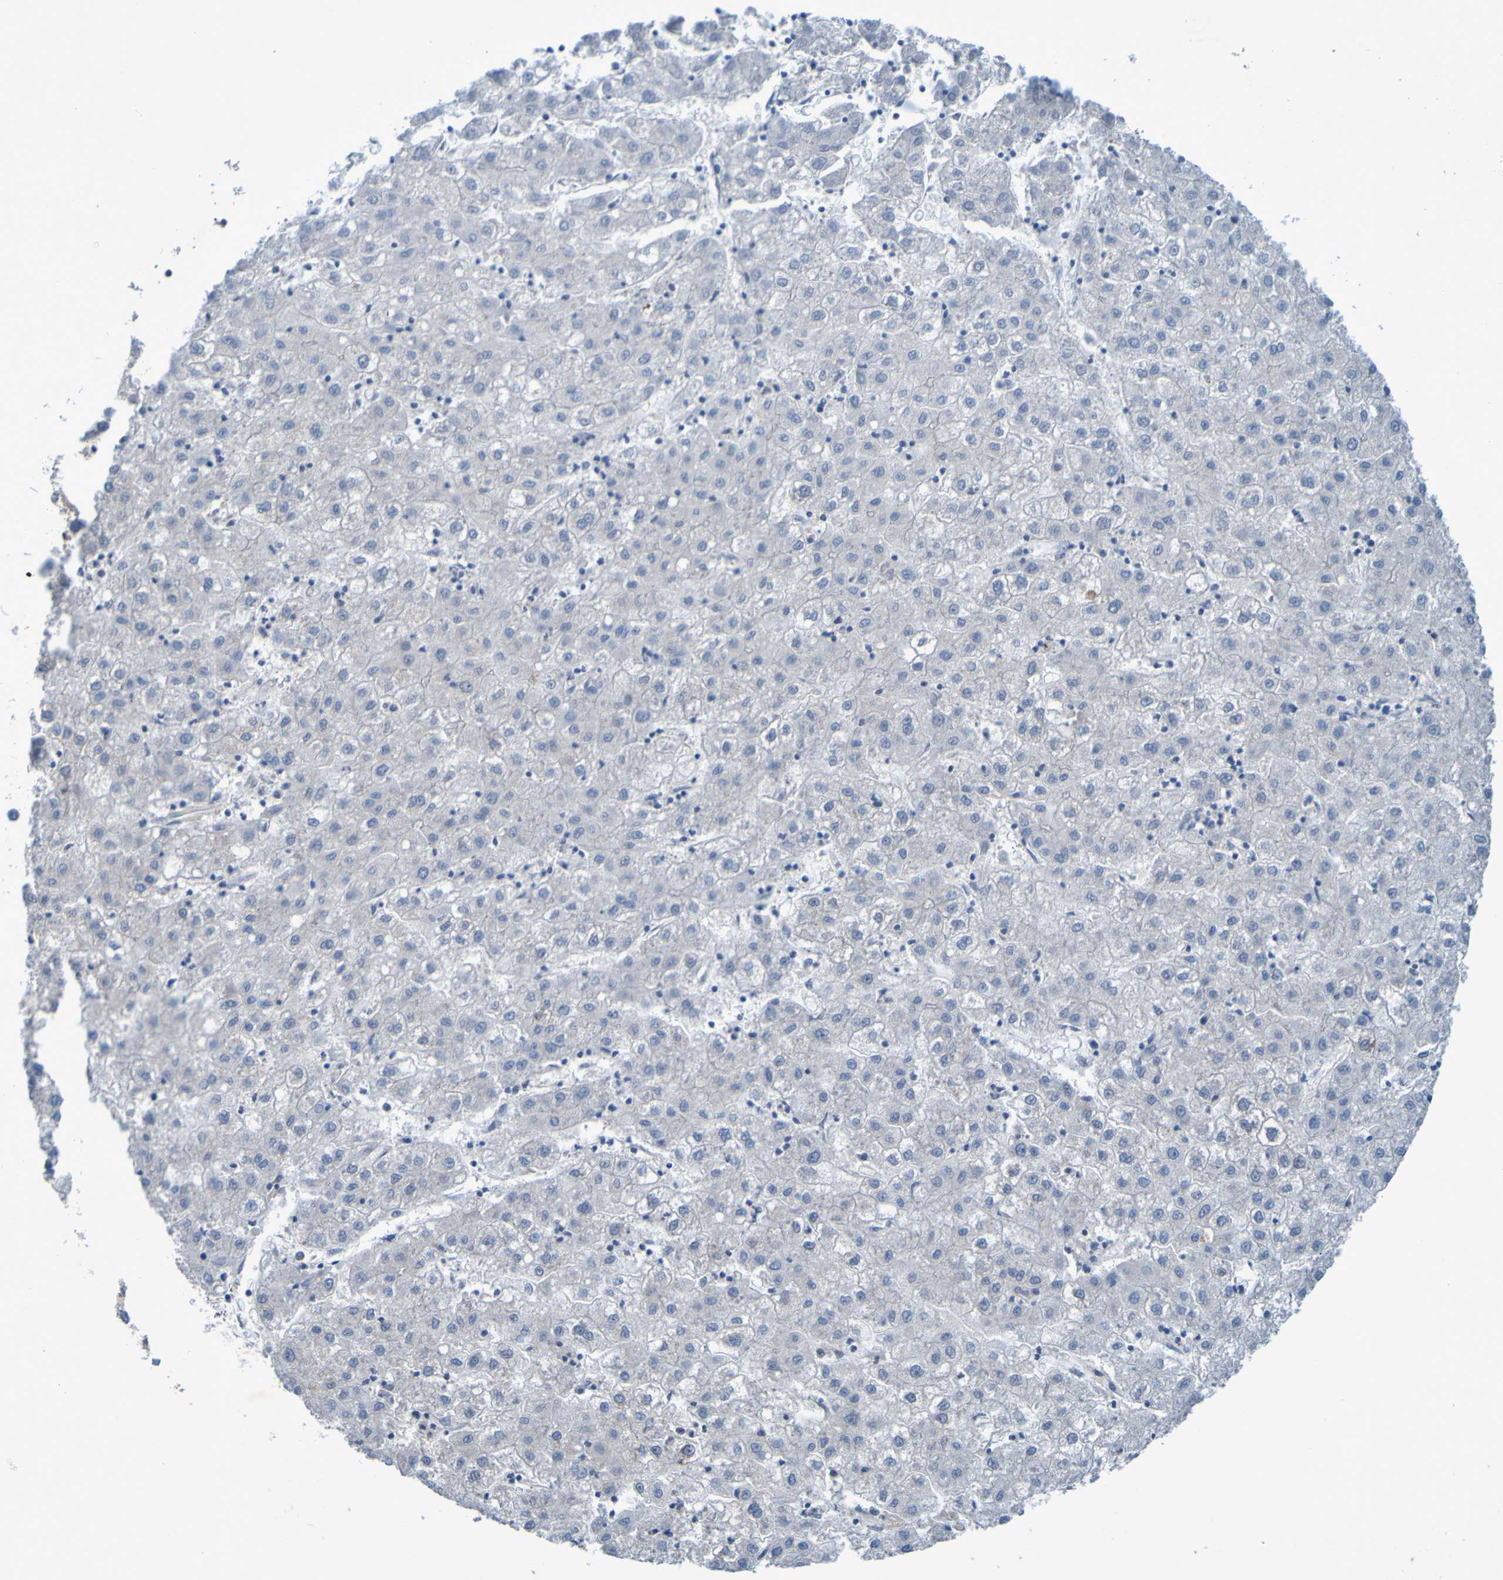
{"staining": {"intensity": "negative", "quantity": "none", "location": "none"}, "tissue": "liver cancer", "cell_type": "Tumor cells", "image_type": "cancer", "snomed": [{"axis": "morphology", "description": "Carcinoma, Hepatocellular, NOS"}, {"axis": "topography", "description": "Liver"}], "caption": "IHC photomicrograph of neoplastic tissue: human liver cancer stained with DAB reveals no significant protein expression in tumor cells. The staining was performed using DAB to visualize the protein expression in brown, while the nuclei were stained in blue with hematoxylin (Magnification: 20x).", "gene": "NPRL3", "patient": {"sex": "male", "age": 72}}